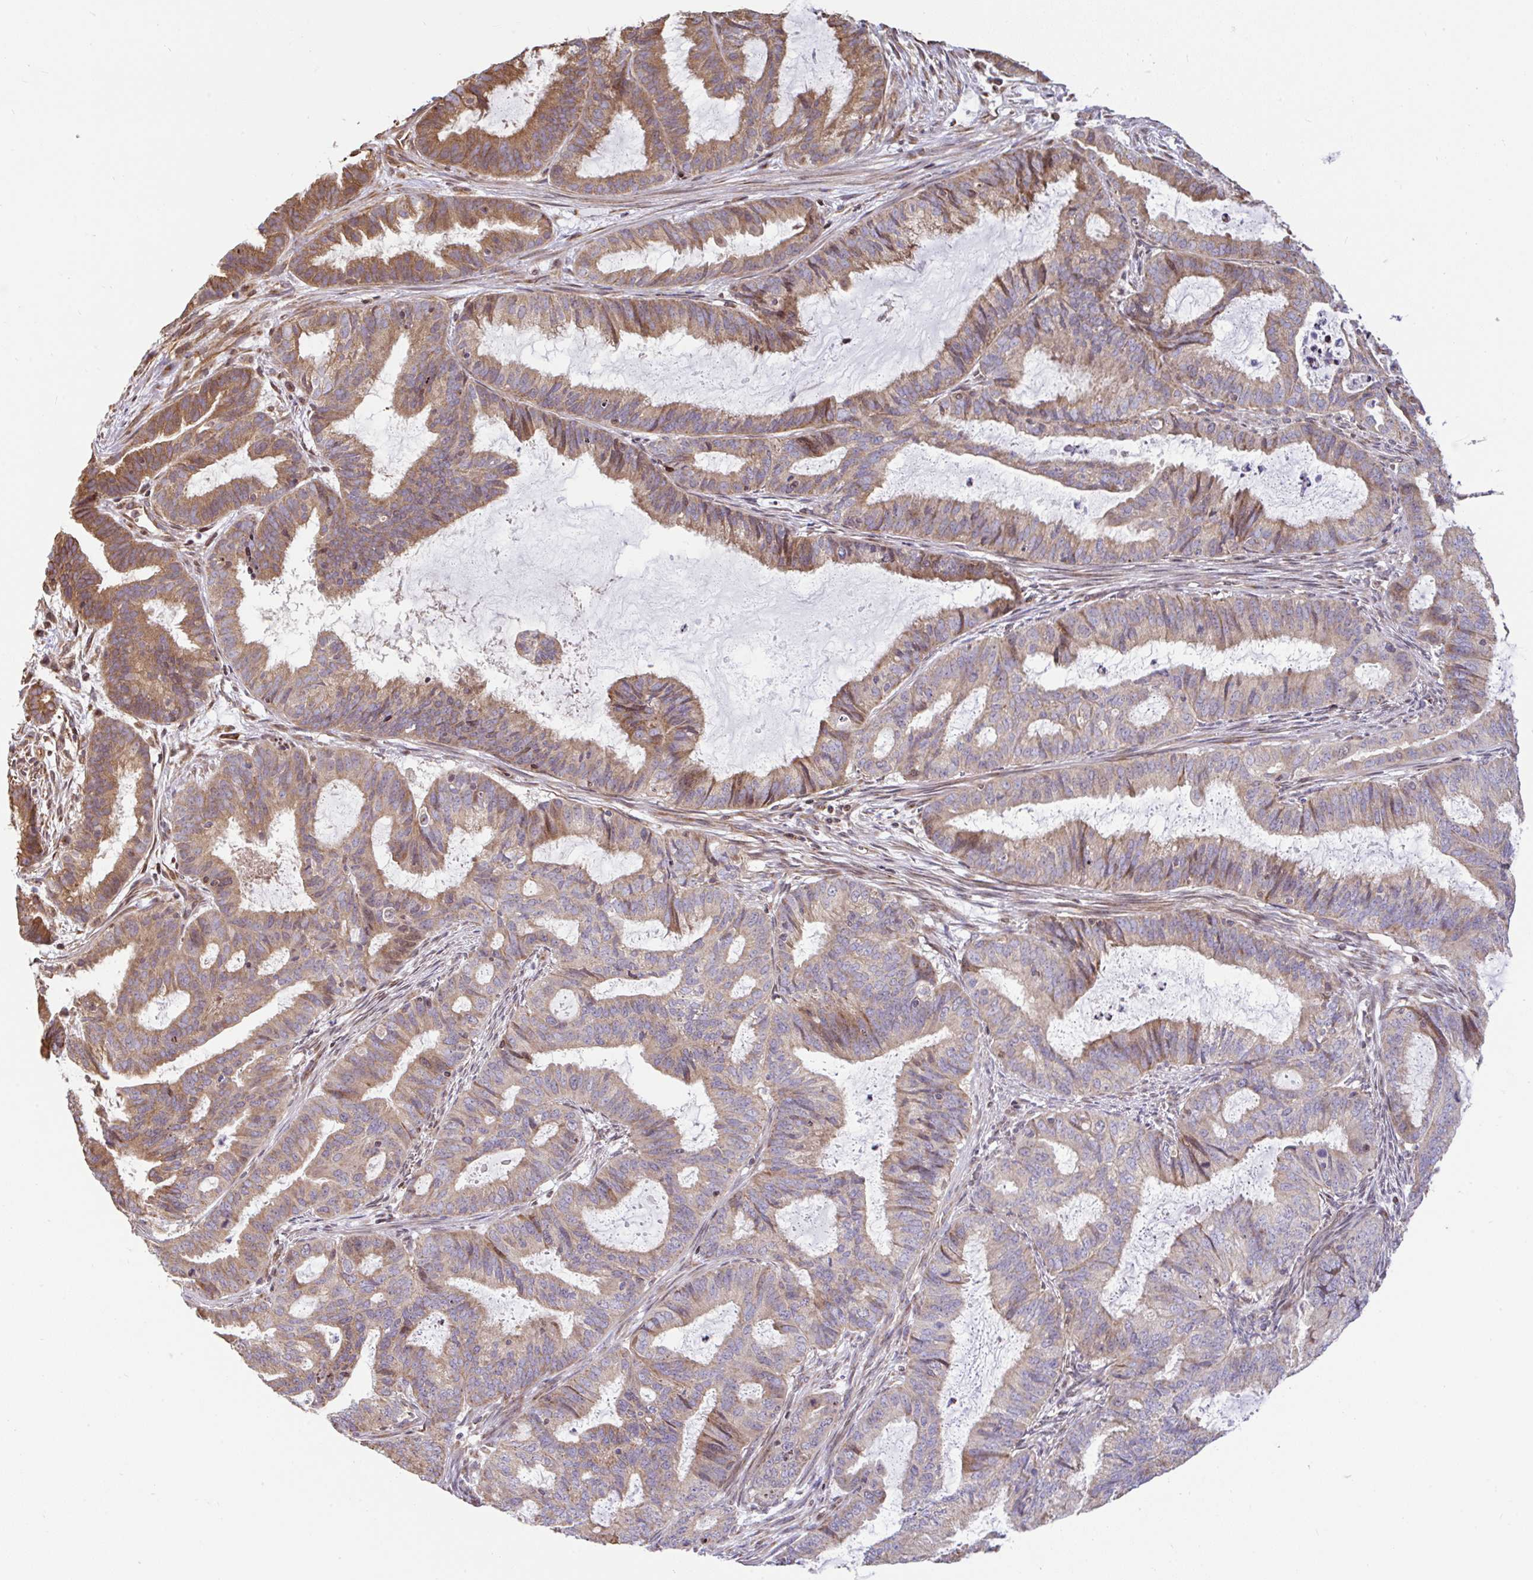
{"staining": {"intensity": "moderate", "quantity": ">75%", "location": "cytoplasmic/membranous"}, "tissue": "endometrial cancer", "cell_type": "Tumor cells", "image_type": "cancer", "snomed": [{"axis": "morphology", "description": "Adenocarcinoma, NOS"}, {"axis": "topography", "description": "Endometrium"}], "caption": "Human adenocarcinoma (endometrial) stained with a brown dye shows moderate cytoplasmic/membranous positive positivity in about >75% of tumor cells.", "gene": "FIGNL1", "patient": {"sex": "female", "age": 51}}